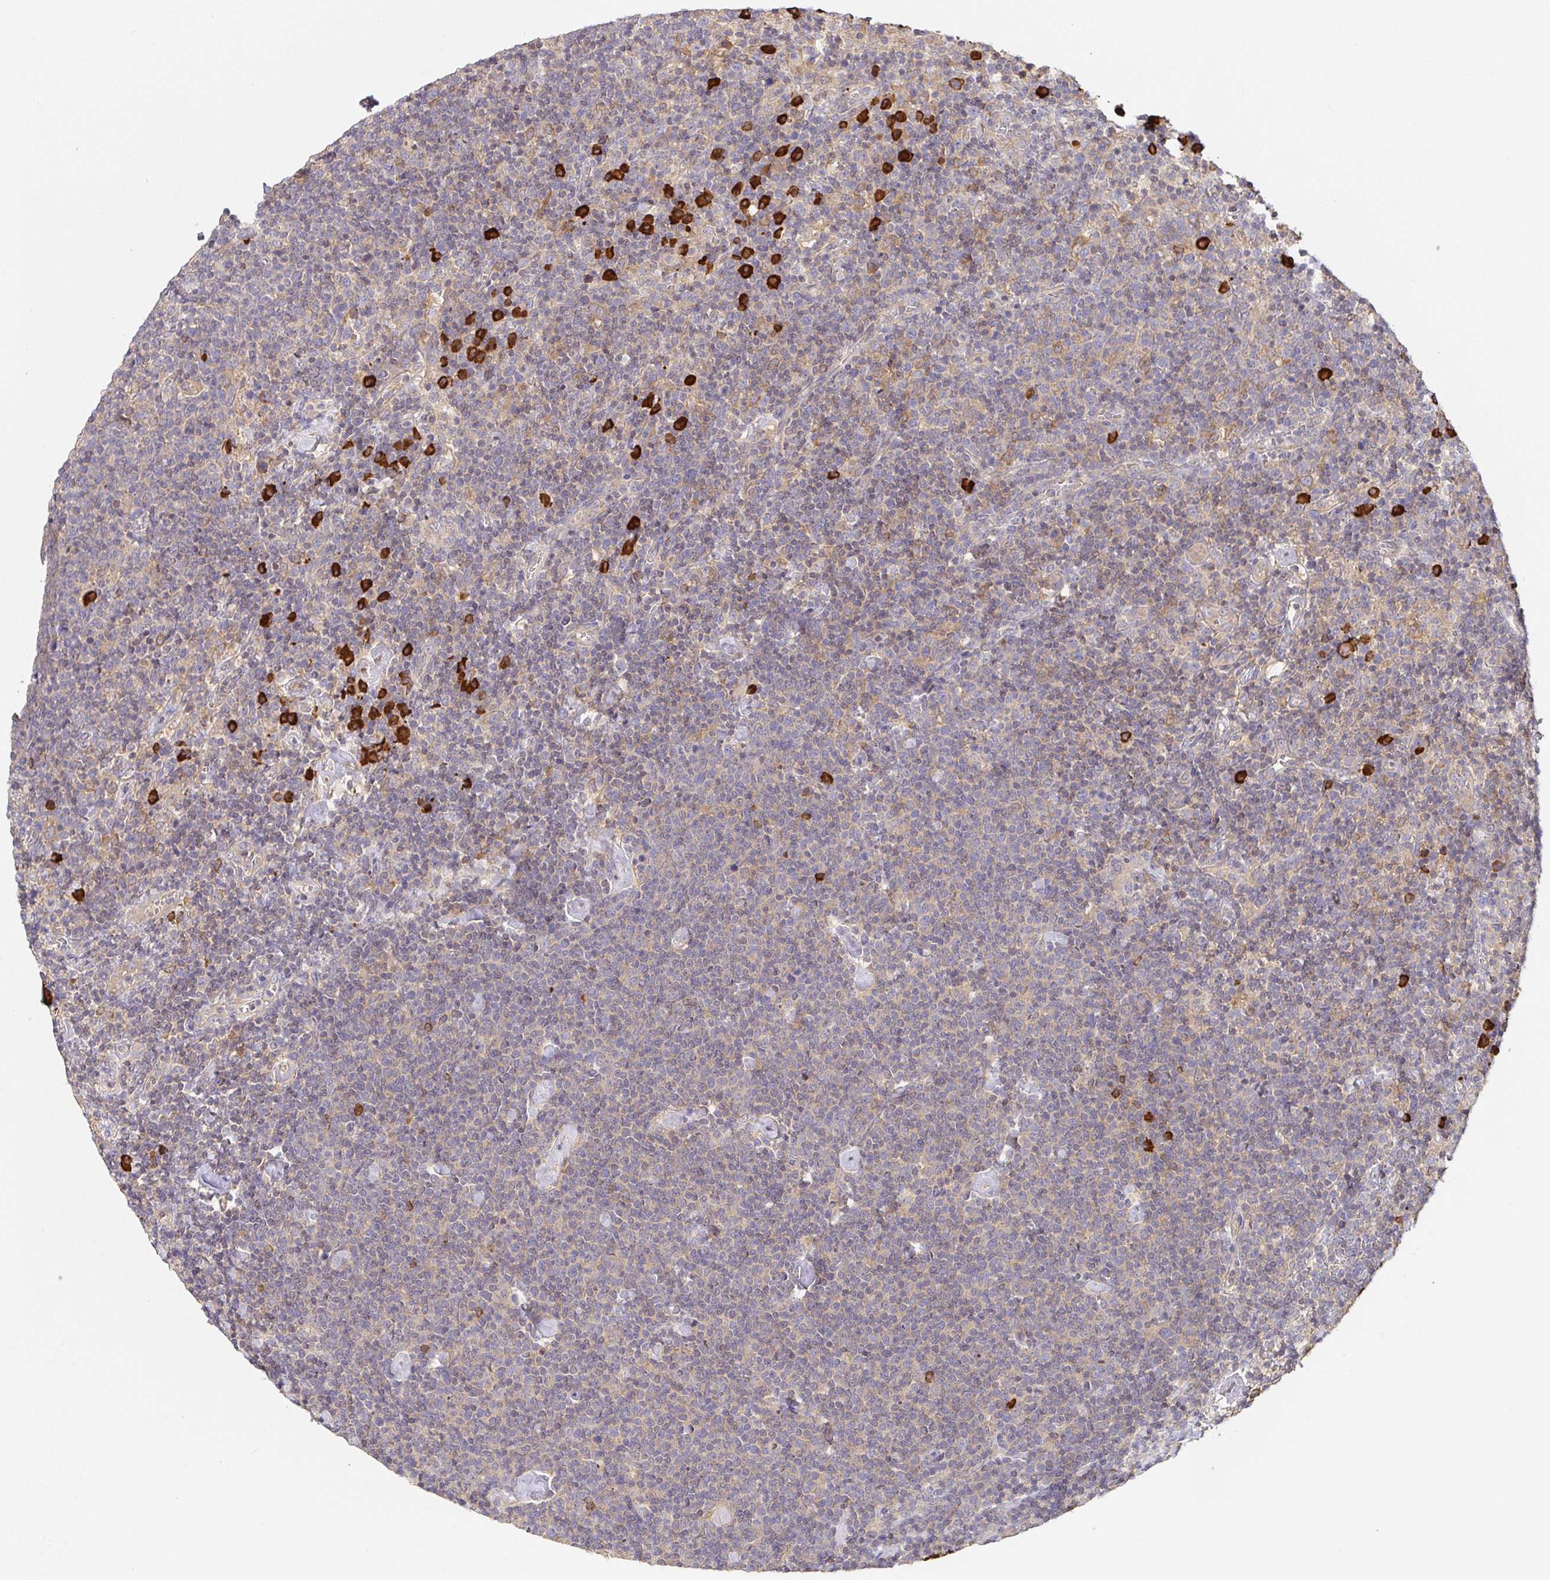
{"staining": {"intensity": "negative", "quantity": "none", "location": "none"}, "tissue": "lymphoma", "cell_type": "Tumor cells", "image_type": "cancer", "snomed": [{"axis": "morphology", "description": "Malignant lymphoma, non-Hodgkin's type, High grade"}, {"axis": "topography", "description": "Lymph node"}], "caption": "This is an IHC image of human malignant lymphoma, non-Hodgkin's type (high-grade). There is no expression in tumor cells.", "gene": "HAGH", "patient": {"sex": "male", "age": 61}}